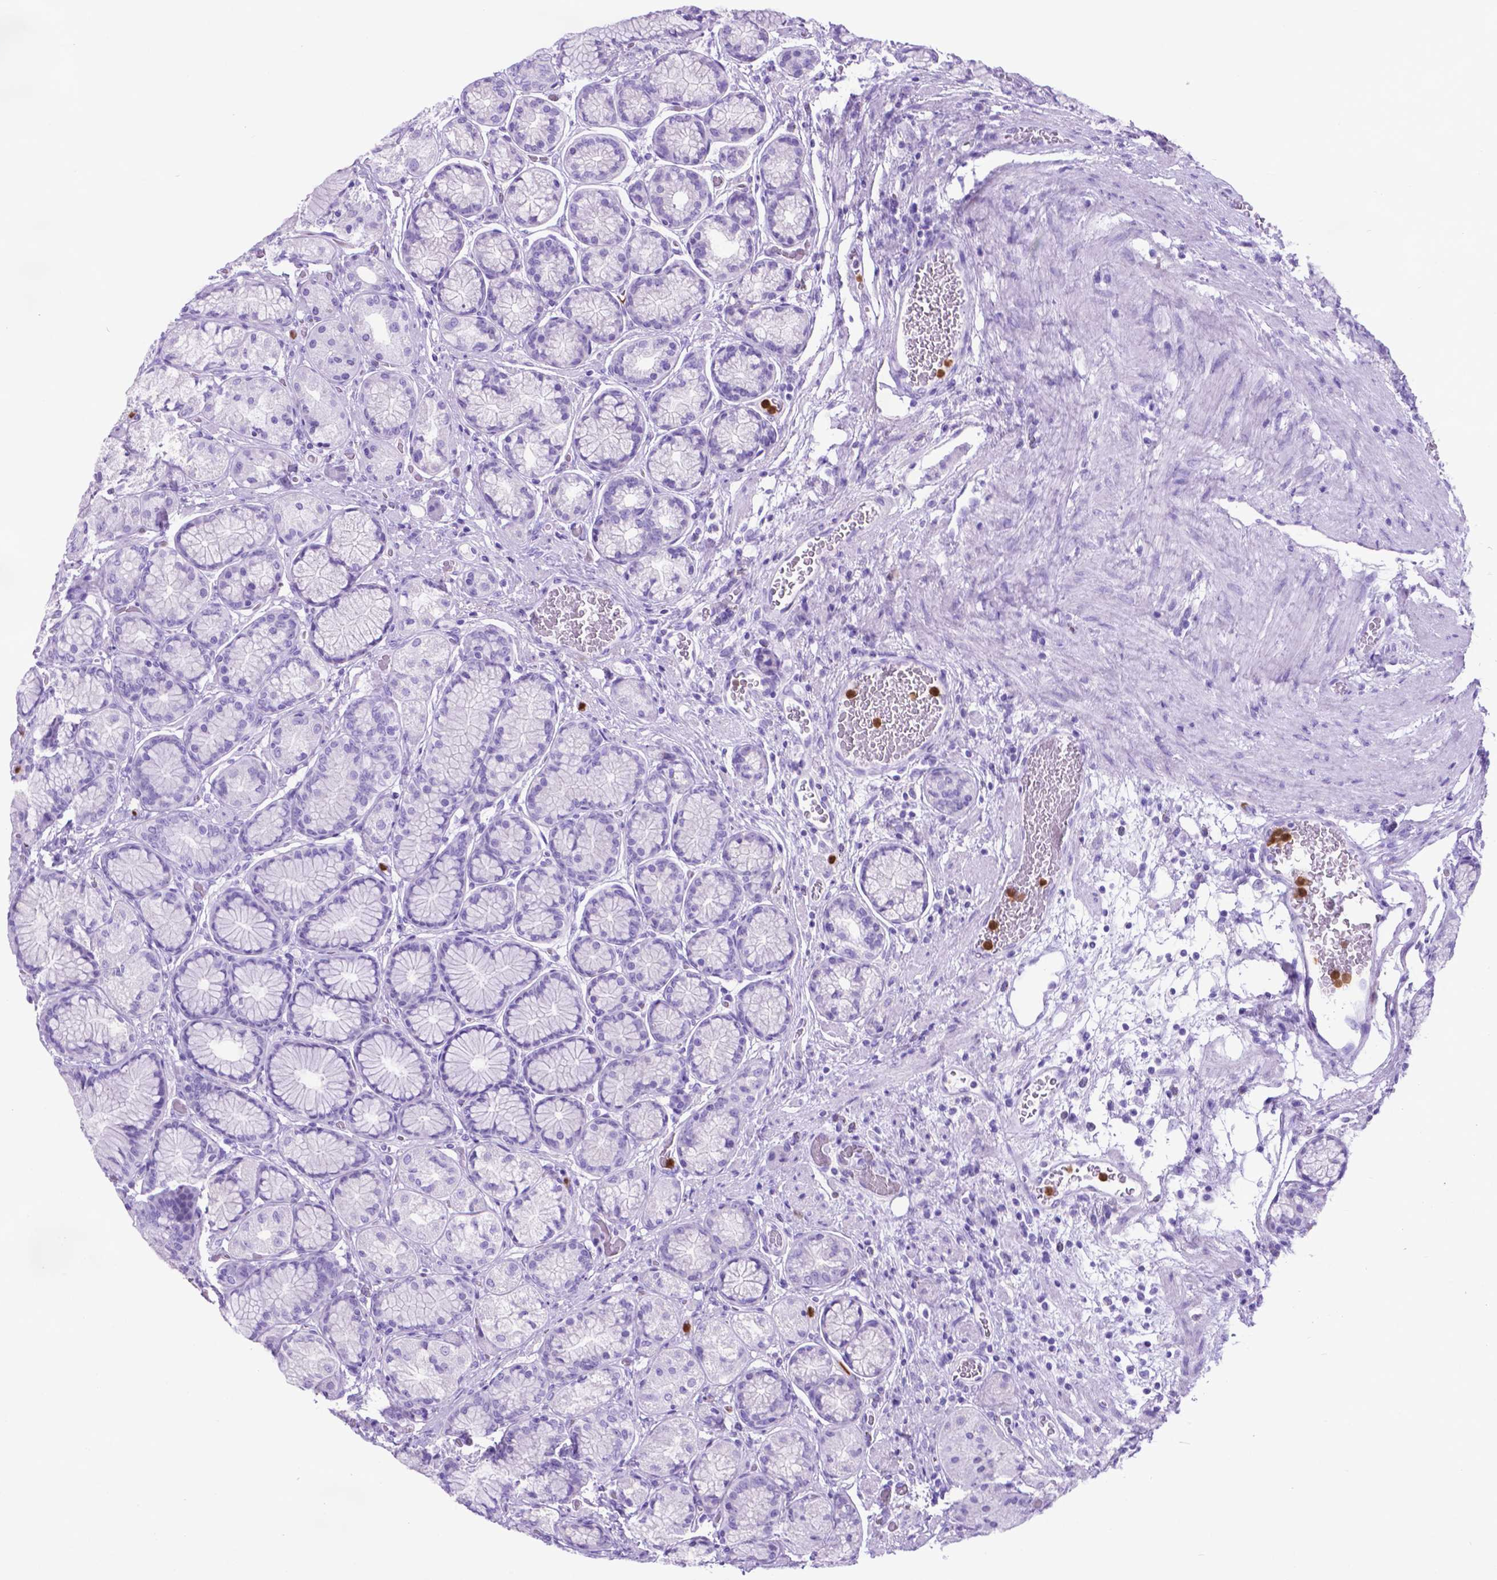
{"staining": {"intensity": "negative", "quantity": "none", "location": "none"}, "tissue": "stomach", "cell_type": "Glandular cells", "image_type": "normal", "snomed": [{"axis": "morphology", "description": "Normal tissue, NOS"}, {"axis": "morphology", "description": "Adenocarcinoma, NOS"}, {"axis": "morphology", "description": "Adenocarcinoma, High grade"}, {"axis": "topography", "description": "Stomach, upper"}, {"axis": "topography", "description": "Stomach"}], "caption": "An image of stomach stained for a protein reveals no brown staining in glandular cells.", "gene": "LZTR1", "patient": {"sex": "female", "age": 65}}